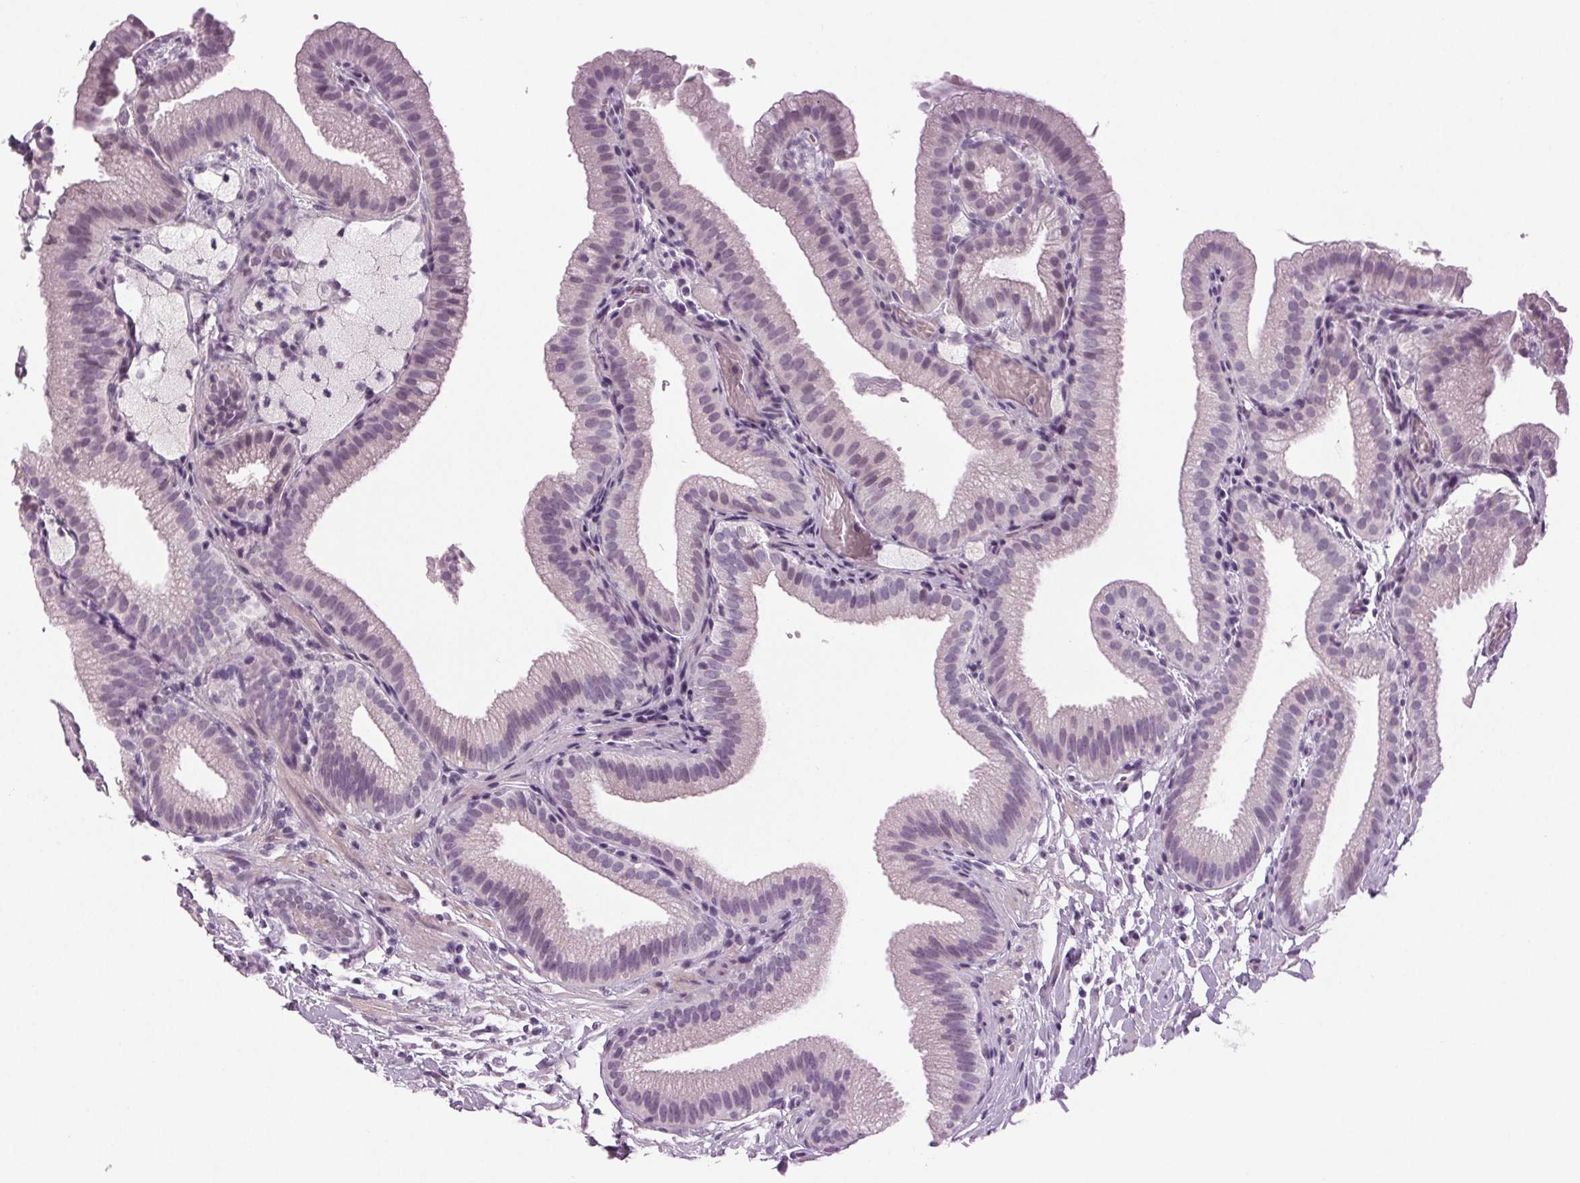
{"staining": {"intensity": "negative", "quantity": "none", "location": "none"}, "tissue": "gallbladder", "cell_type": "Glandular cells", "image_type": "normal", "snomed": [{"axis": "morphology", "description": "Normal tissue, NOS"}, {"axis": "topography", "description": "Gallbladder"}], "caption": "The micrograph exhibits no significant expression in glandular cells of gallbladder.", "gene": "DNAH12", "patient": {"sex": "female", "age": 63}}